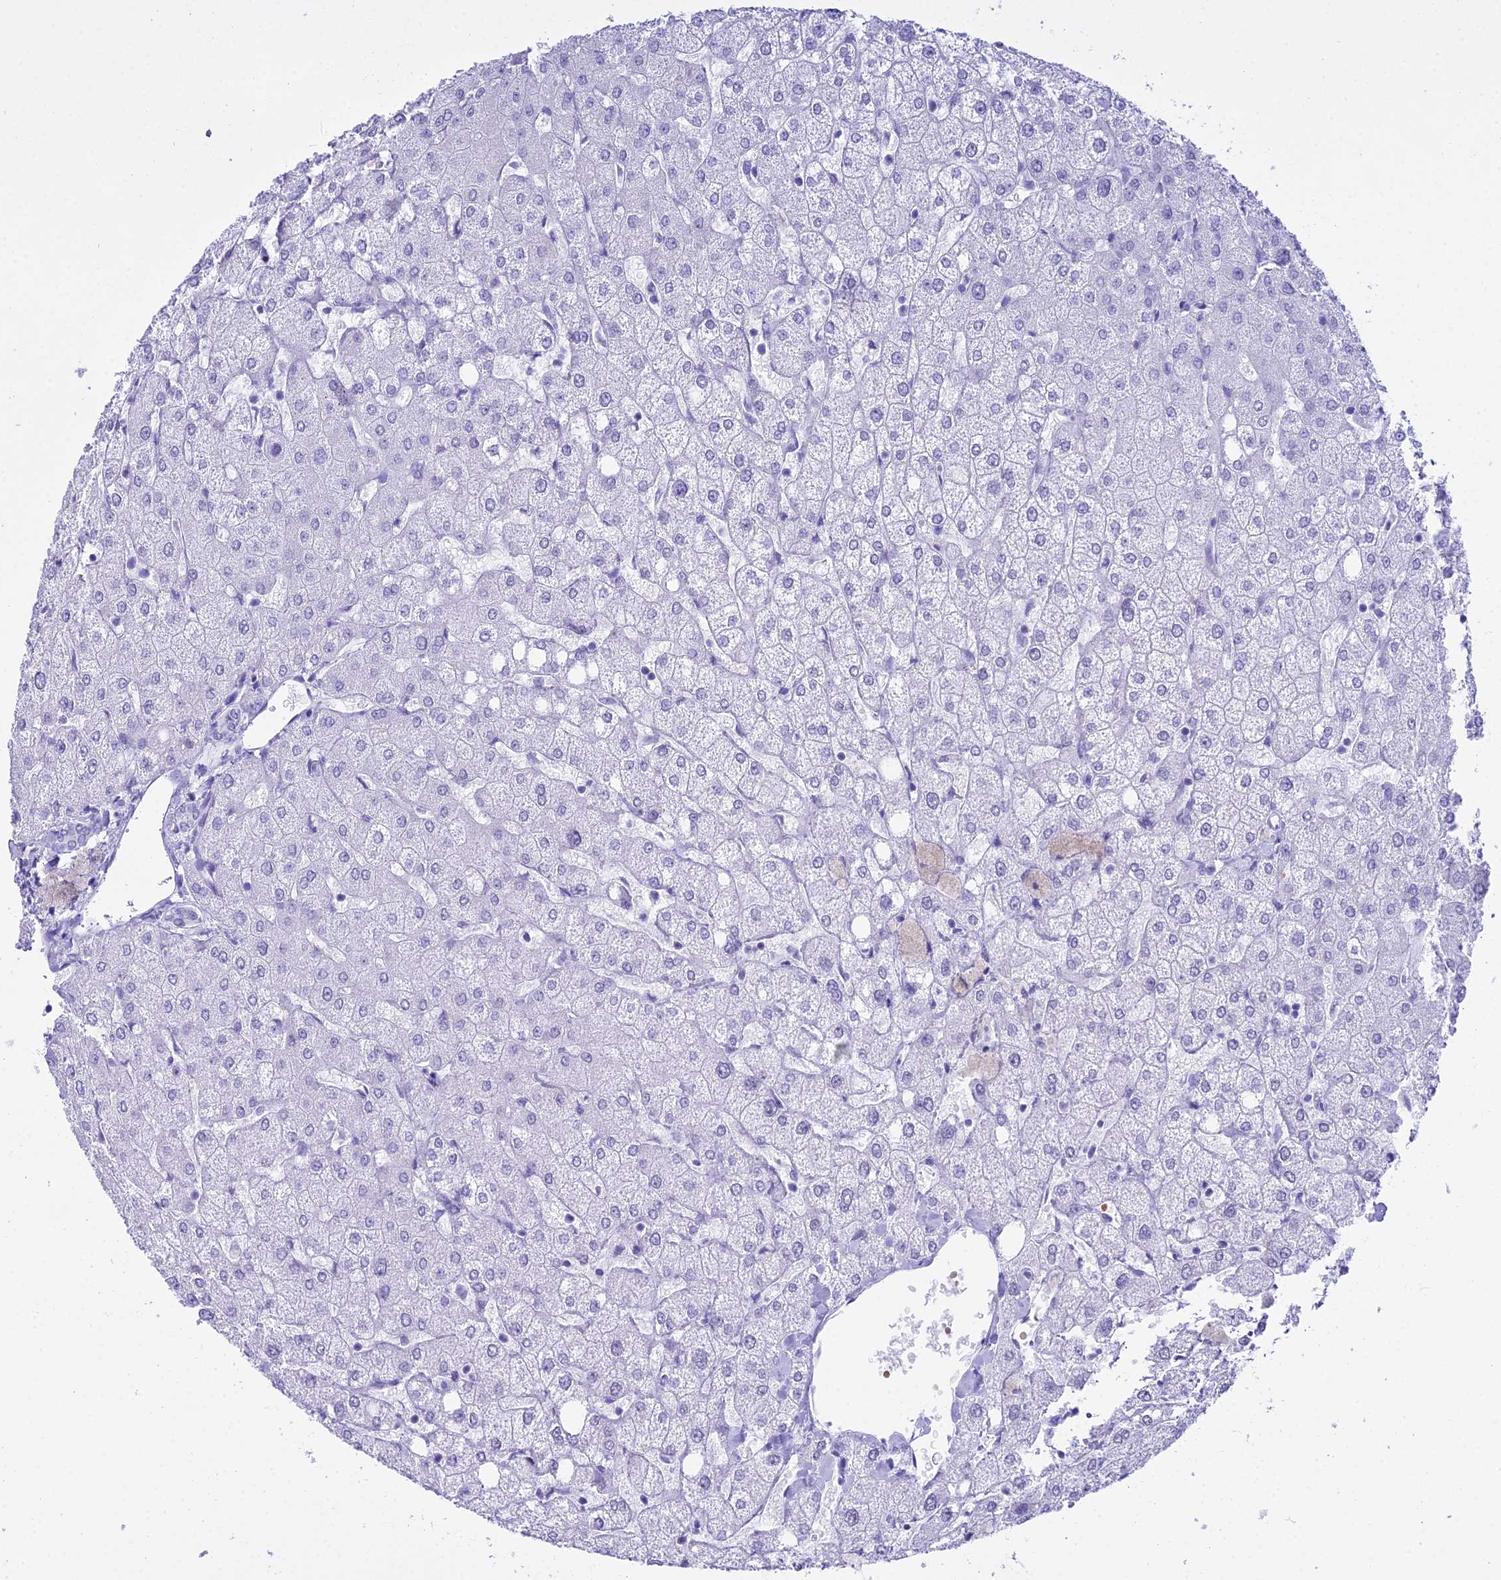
{"staining": {"intensity": "negative", "quantity": "none", "location": "none"}, "tissue": "liver", "cell_type": "Cholangiocytes", "image_type": "normal", "snomed": [{"axis": "morphology", "description": "Normal tissue, NOS"}, {"axis": "topography", "description": "Liver"}], "caption": "Cholangiocytes show no significant staining in unremarkable liver. Brightfield microscopy of immunohistochemistry stained with DAB (brown) and hematoxylin (blue), captured at high magnification.", "gene": "RNPS1", "patient": {"sex": "female", "age": 54}}